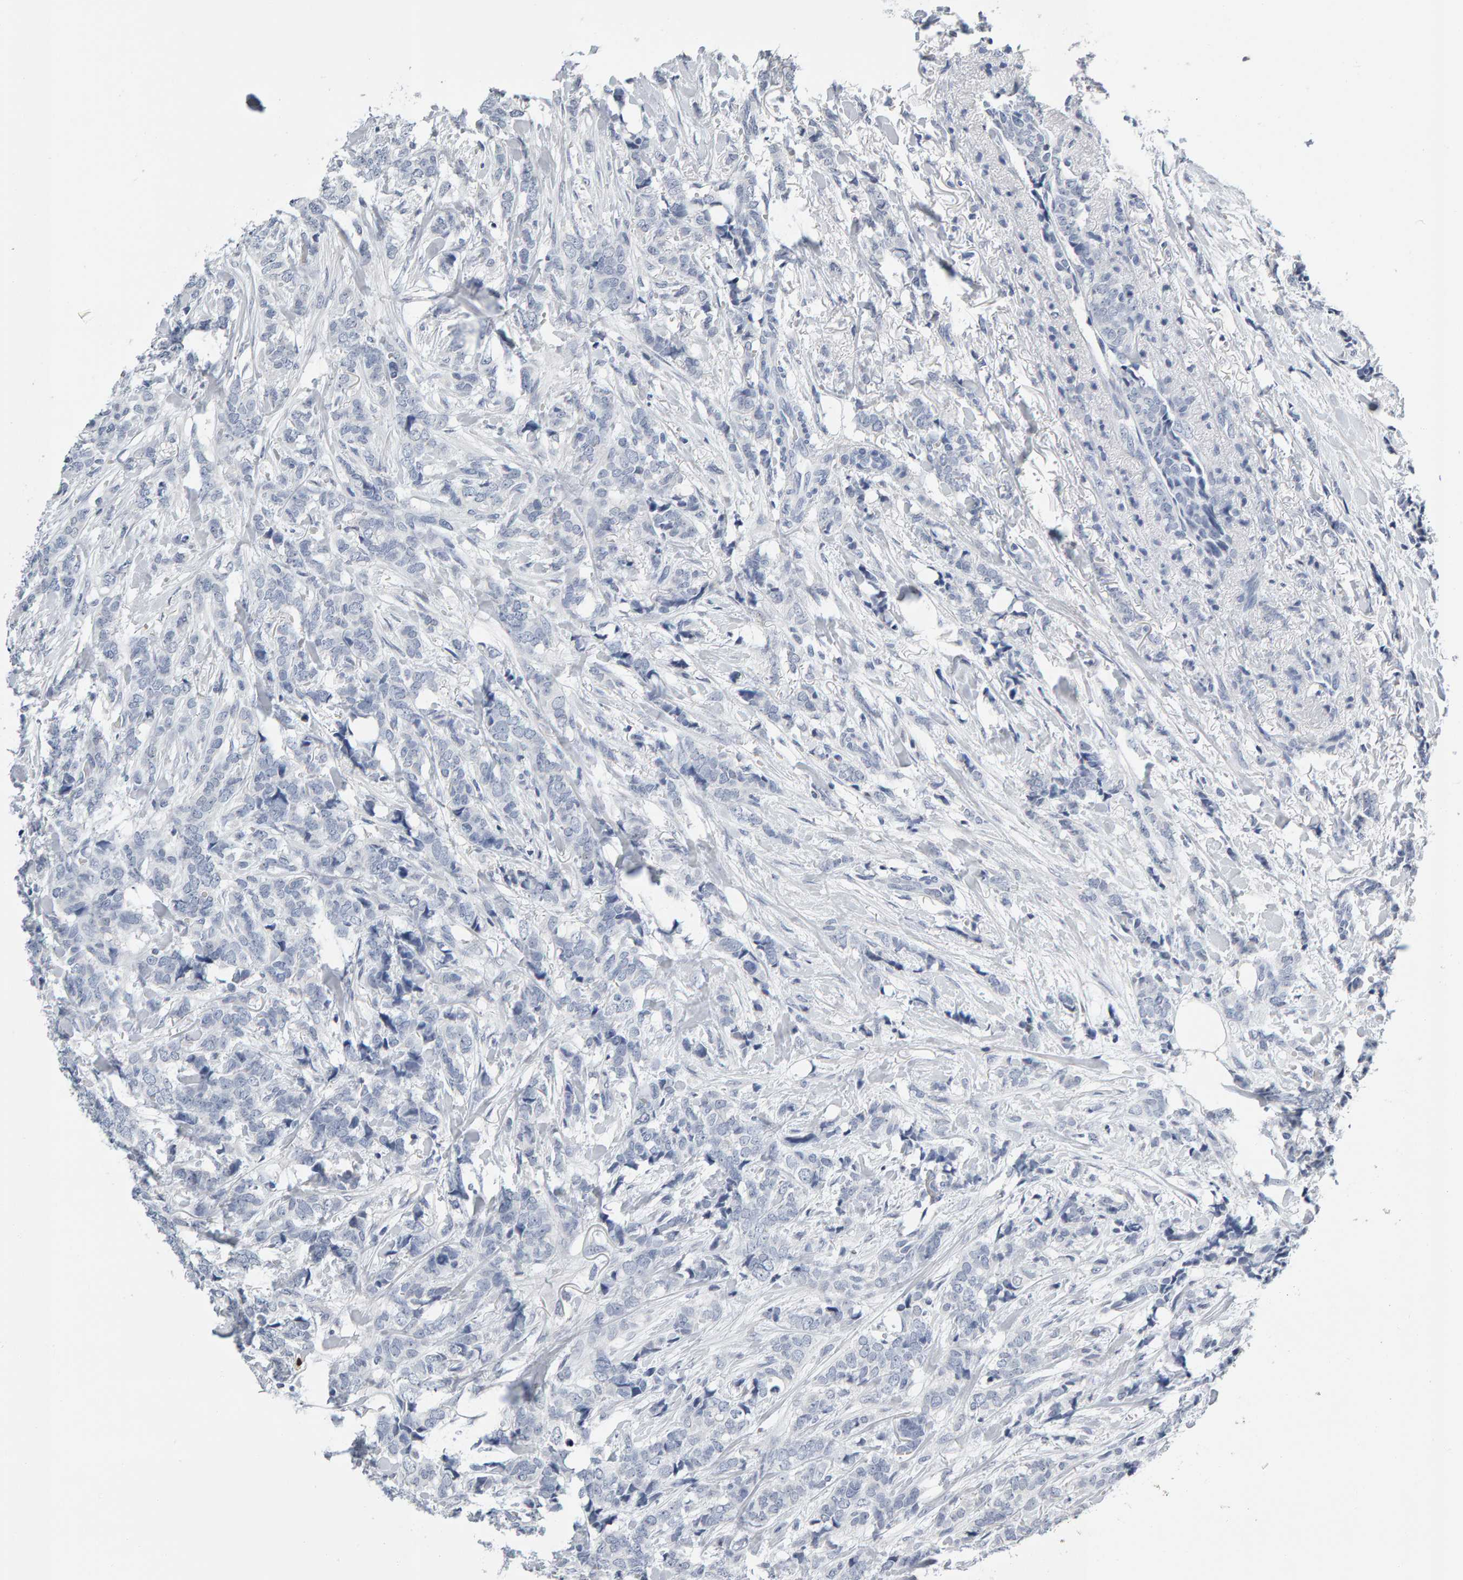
{"staining": {"intensity": "negative", "quantity": "none", "location": "none"}, "tissue": "breast cancer", "cell_type": "Tumor cells", "image_type": "cancer", "snomed": [{"axis": "morphology", "description": "Lobular carcinoma"}, {"axis": "topography", "description": "Skin"}, {"axis": "topography", "description": "Breast"}], "caption": "Immunohistochemistry histopathology image of neoplastic tissue: breast lobular carcinoma stained with DAB demonstrates no significant protein staining in tumor cells.", "gene": "CTH", "patient": {"sex": "female", "age": 46}}